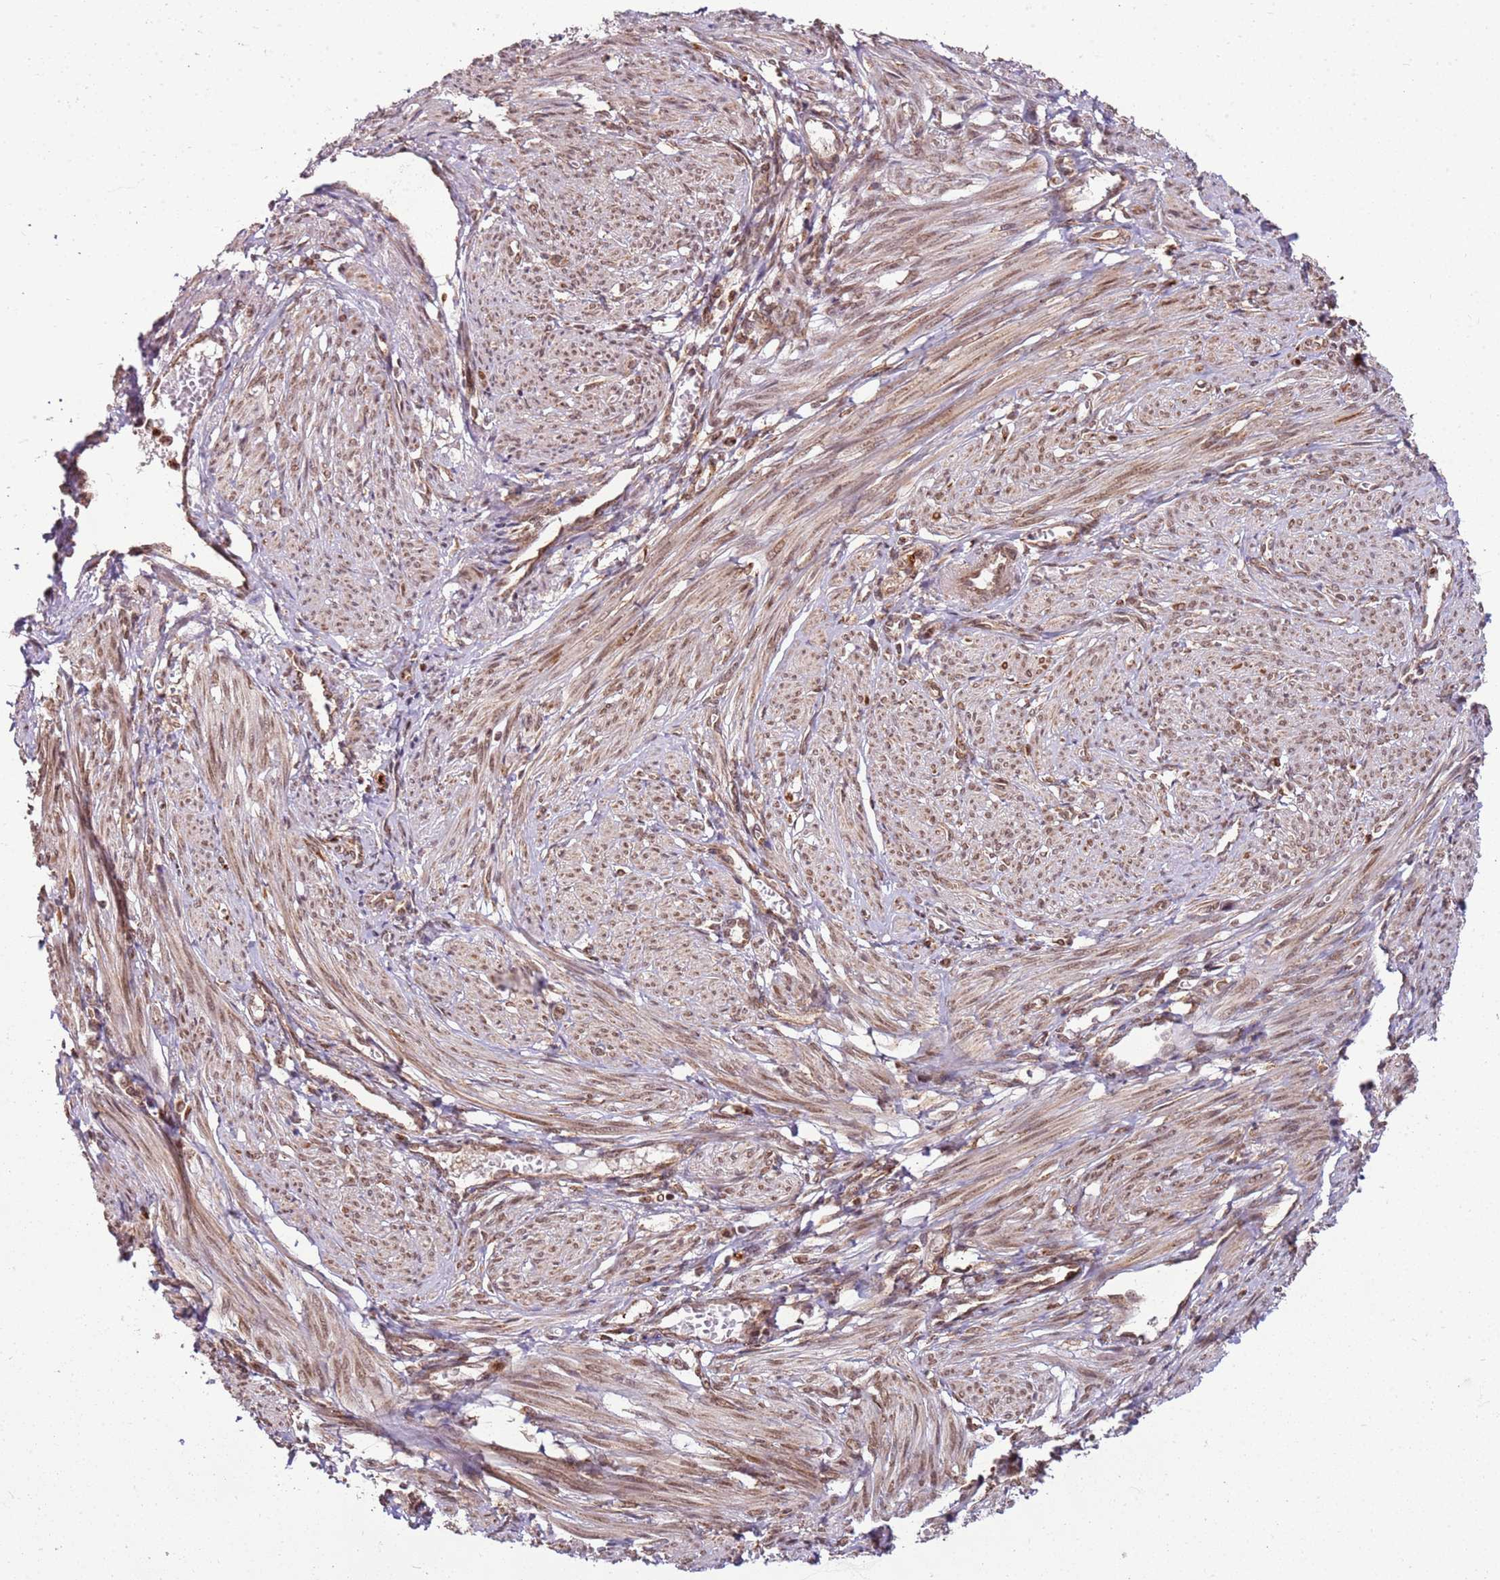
{"staining": {"intensity": "moderate", "quantity": ">75%", "location": "nuclear"}, "tissue": "smooth muscle", "cell_type": "Smooth muscle cells", "image_type": "normal", "snomed": [{"axis": "morphology", "description": "Normal tissue, NOS"}, {"axis": "topography", "description": "Smooth muscle"}], "caption": "Immunohistochemical staining of benign smooth muscle exhibits medium levels of moderate nuclear positivity in about >75% of smooth muscle cells.", "gene": "CEP170", "patient": {"sex": "female", "age": 39}}